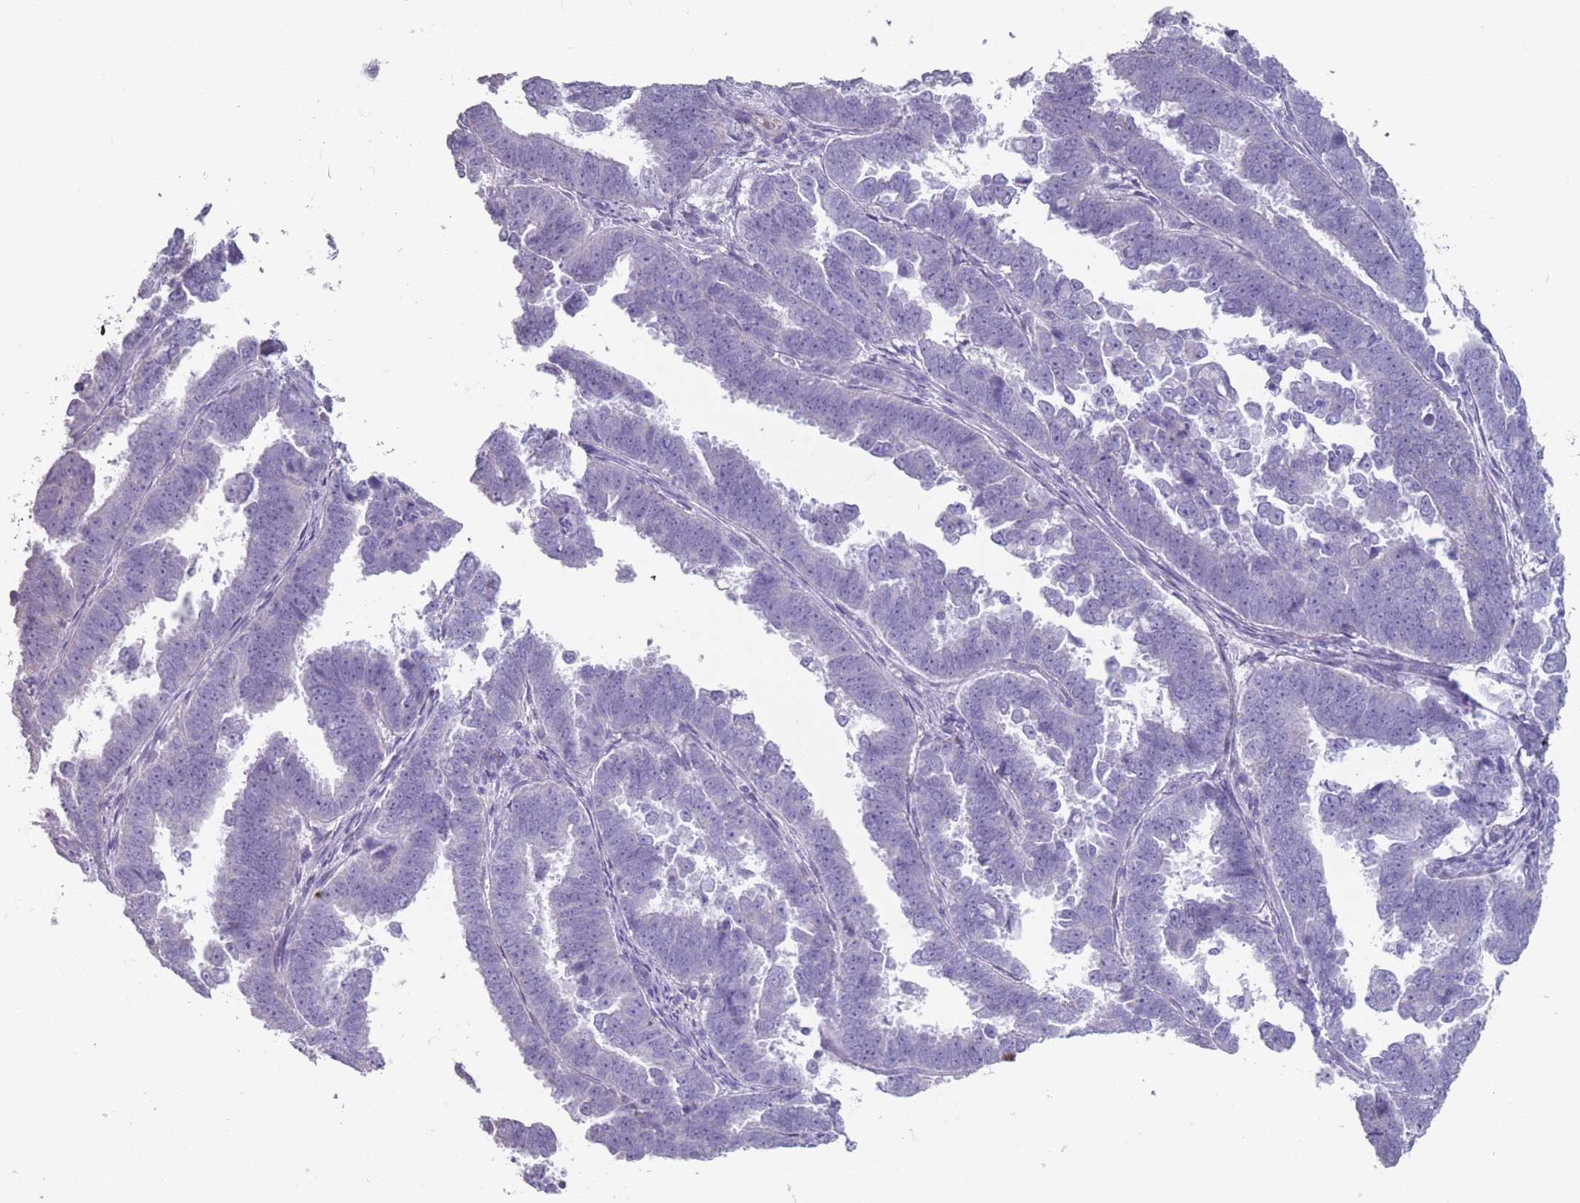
{"staining": {"intensity": "negative", "quantity": "none", "location": "none"}, "tissue": "endometrial cancer", "cell_type": "Tumor cells", "image_type": "cancer", "snomed": [{"axis": "morphology", "description": "Adenocarcinoma, NOS"}, {"axis": "topography", "description": "Endometrium"}], "caption": "Protein analysis of endometrial adenocarcinoma reveals no significant staining in tumor cells.", "gene": "RHBG", "patient": {"sex": "female", "age": 75}}